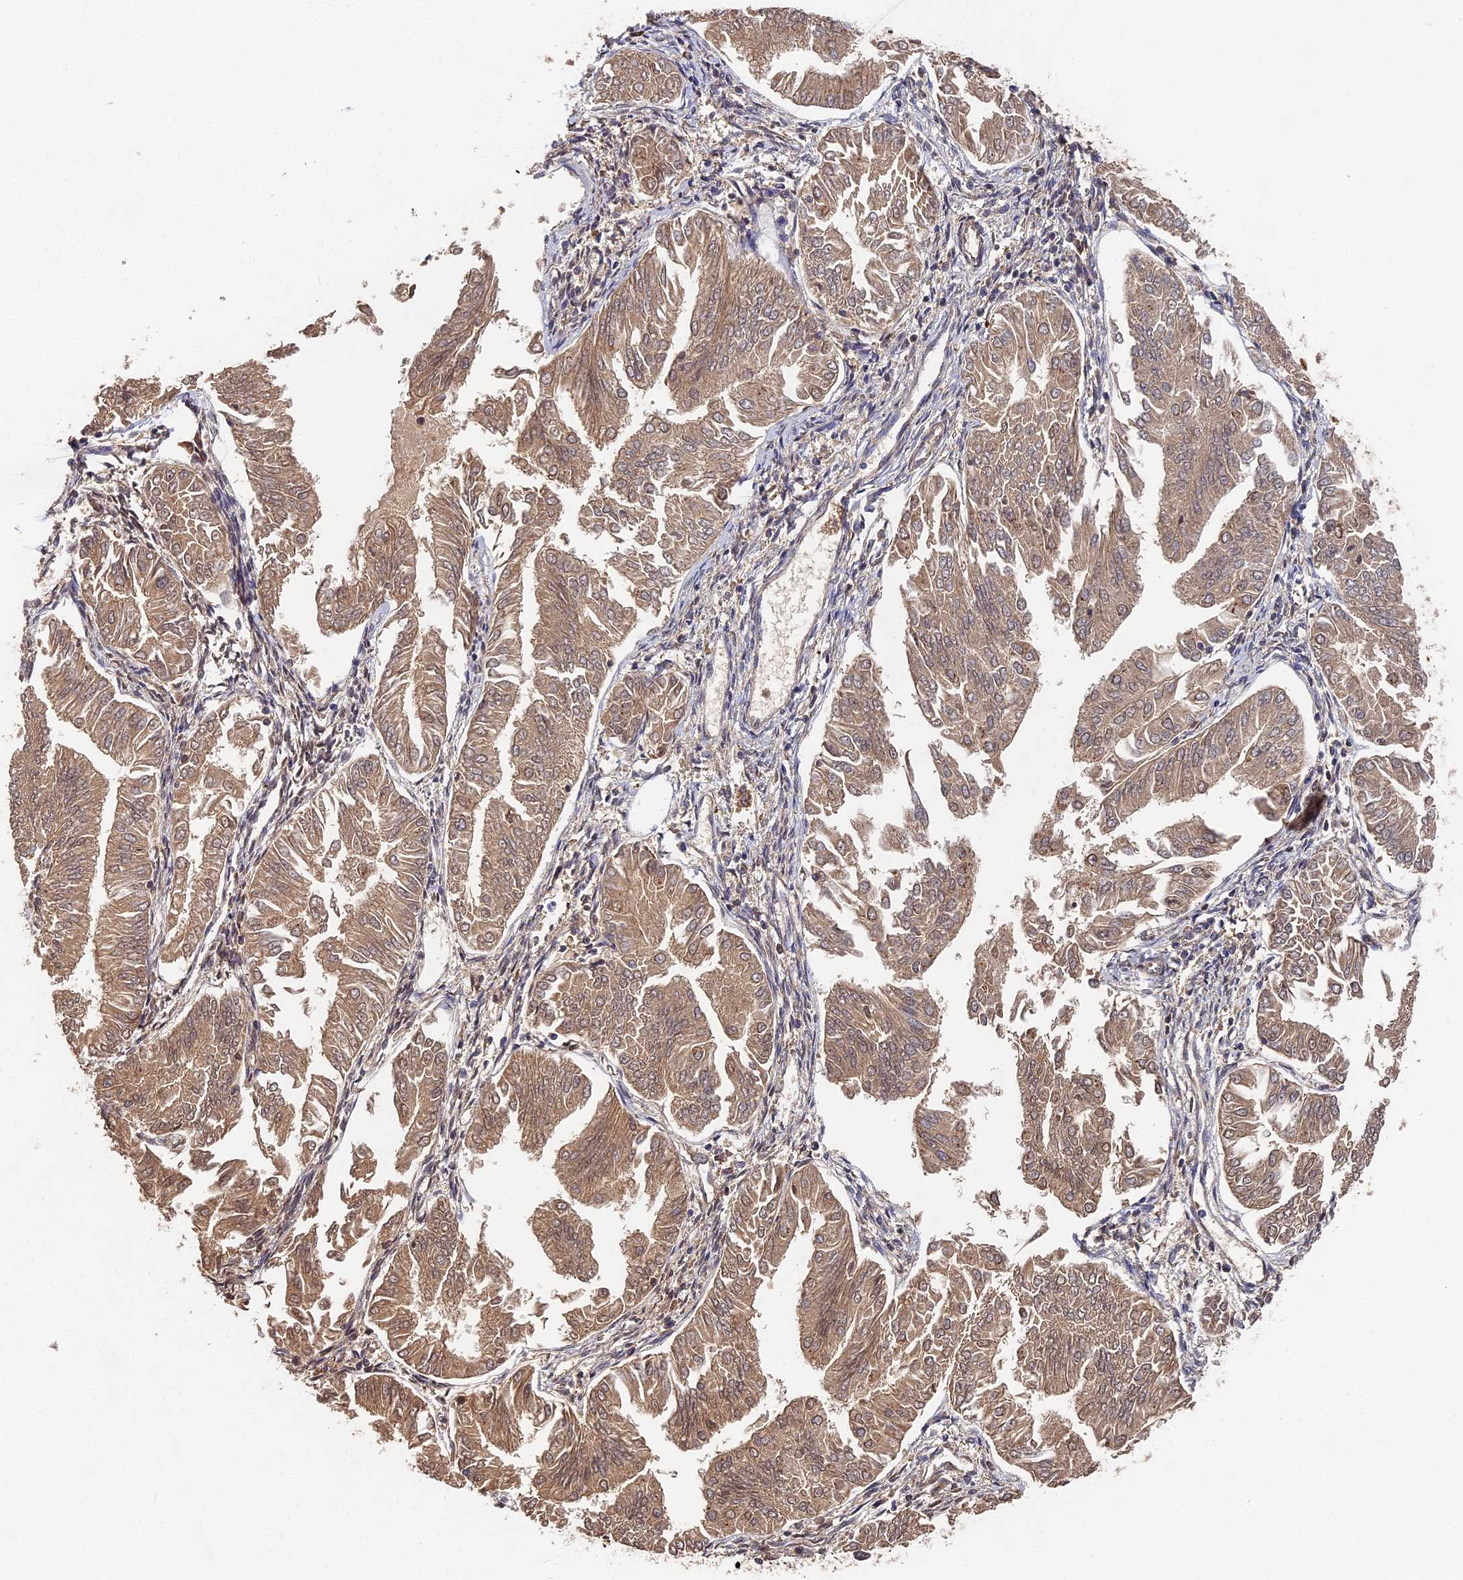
{"staining": {"intensity": "moderate", "quantity": ">75%", "location": "cytoplasmic/membranous"}, "tissue": "endometrial cancer", "cell_type": "Tumor cells", "image_type": "cancer", "snomed": [{"axis": "morphology", "description": "Adenocarcinoma, NOS"}, {"axis": "topography", "description": "Endometrium"}], "caption": "This micrograph exhibits immunohistochemistry staining of endometrial cancer (adenocarcinoma), with medium moderate cytoplasmic/membranous positivity in about >75% of tumor cells.", "gene": "DHRS11", "patient": {"sex": "female", "age": 53}}